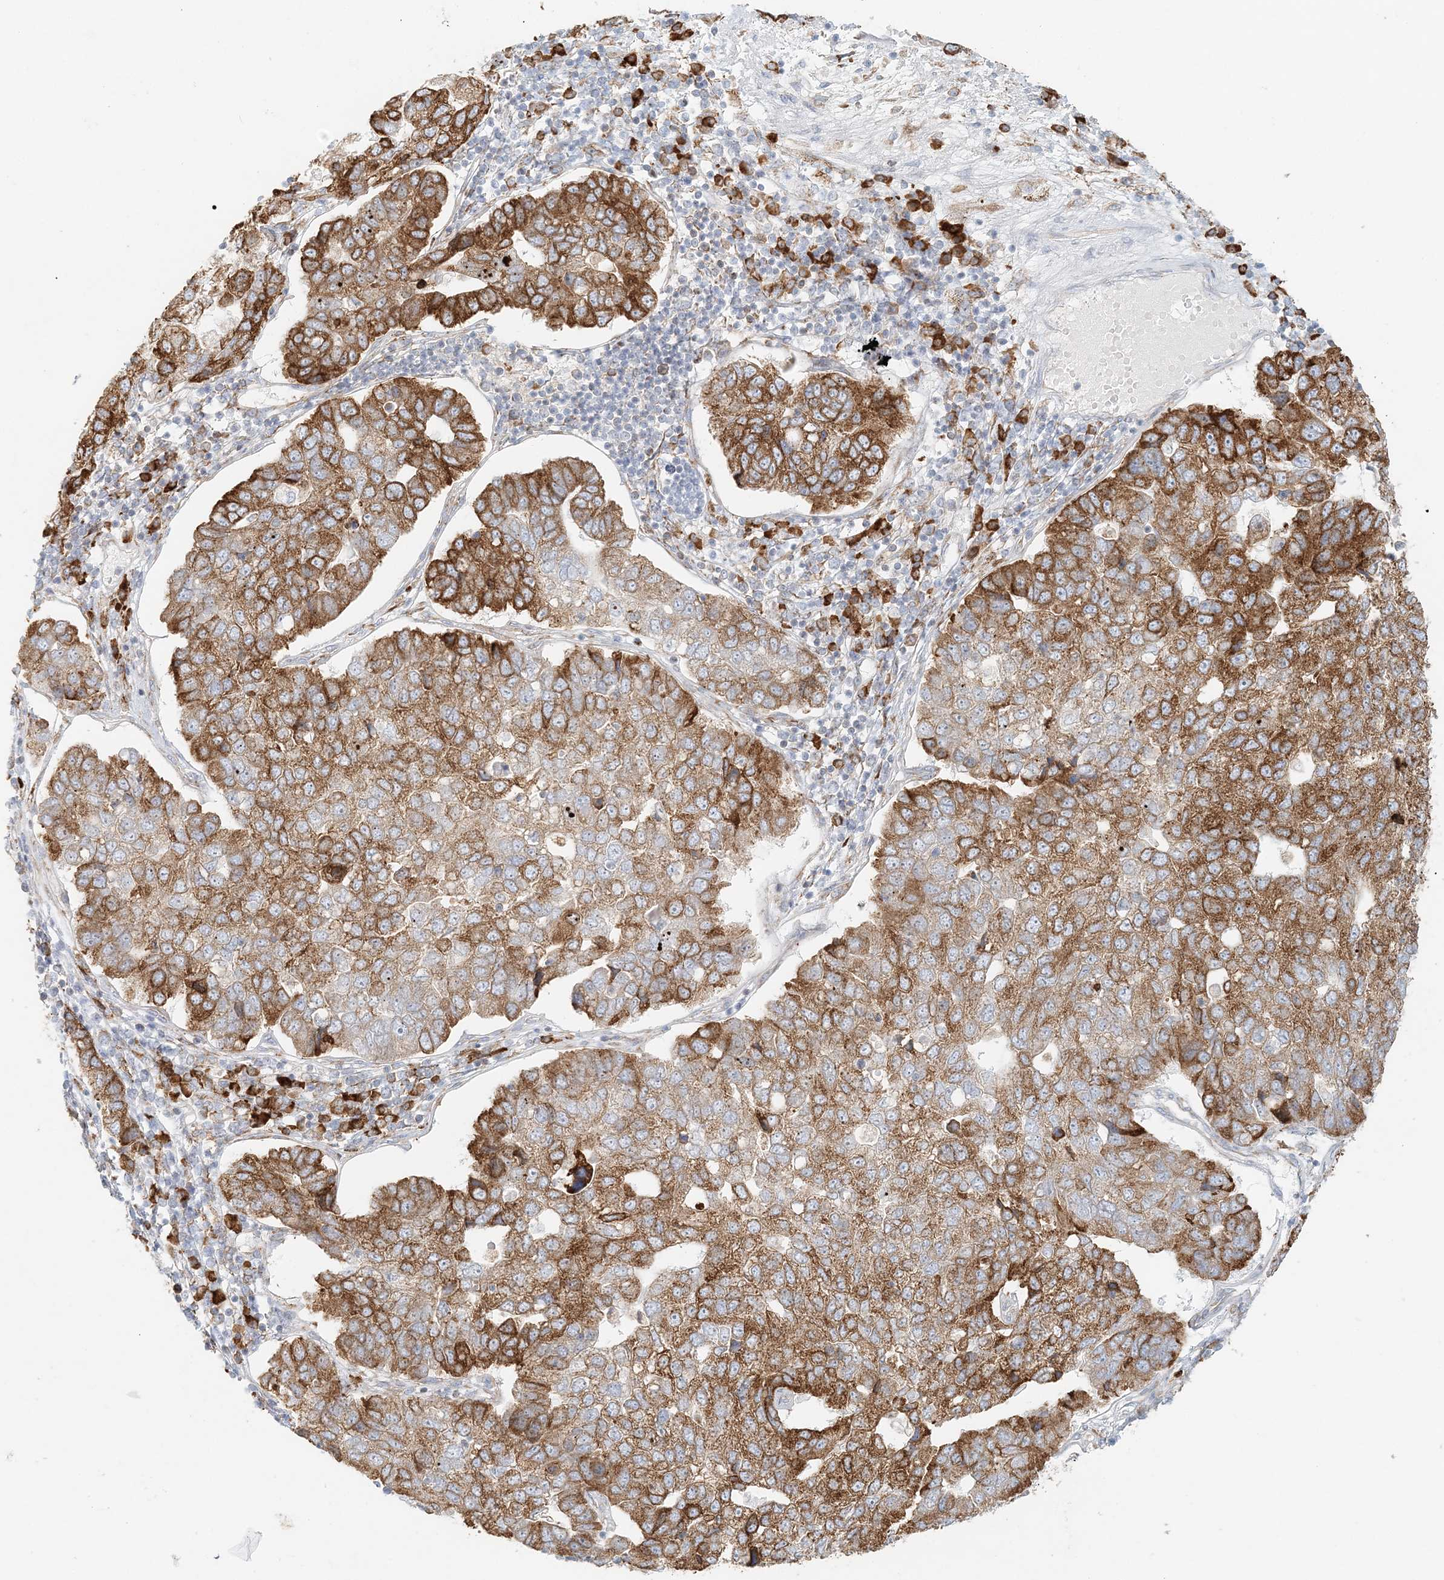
{"staining": {"intensity": "strong", "quantity": ">75%", "location": "cytoplasmic/membranous"}, "tissue": "pancreatic cancer", "cell_type": "Tumor cells", "image_type": "cancer", "snomed": [{"axis": "morphology", "description": "Adenocarcinoma, NOS"}, {"axis": "topography", "description": "Pancreas"}], "caption": "A brown stain labels strong cytoplasmic/membranous expression of a protein in human adenocarcinoma (pancreatic) tumor cells.", "gene": "STK11IP", "patient": {"sex": "female", "age": 61}}